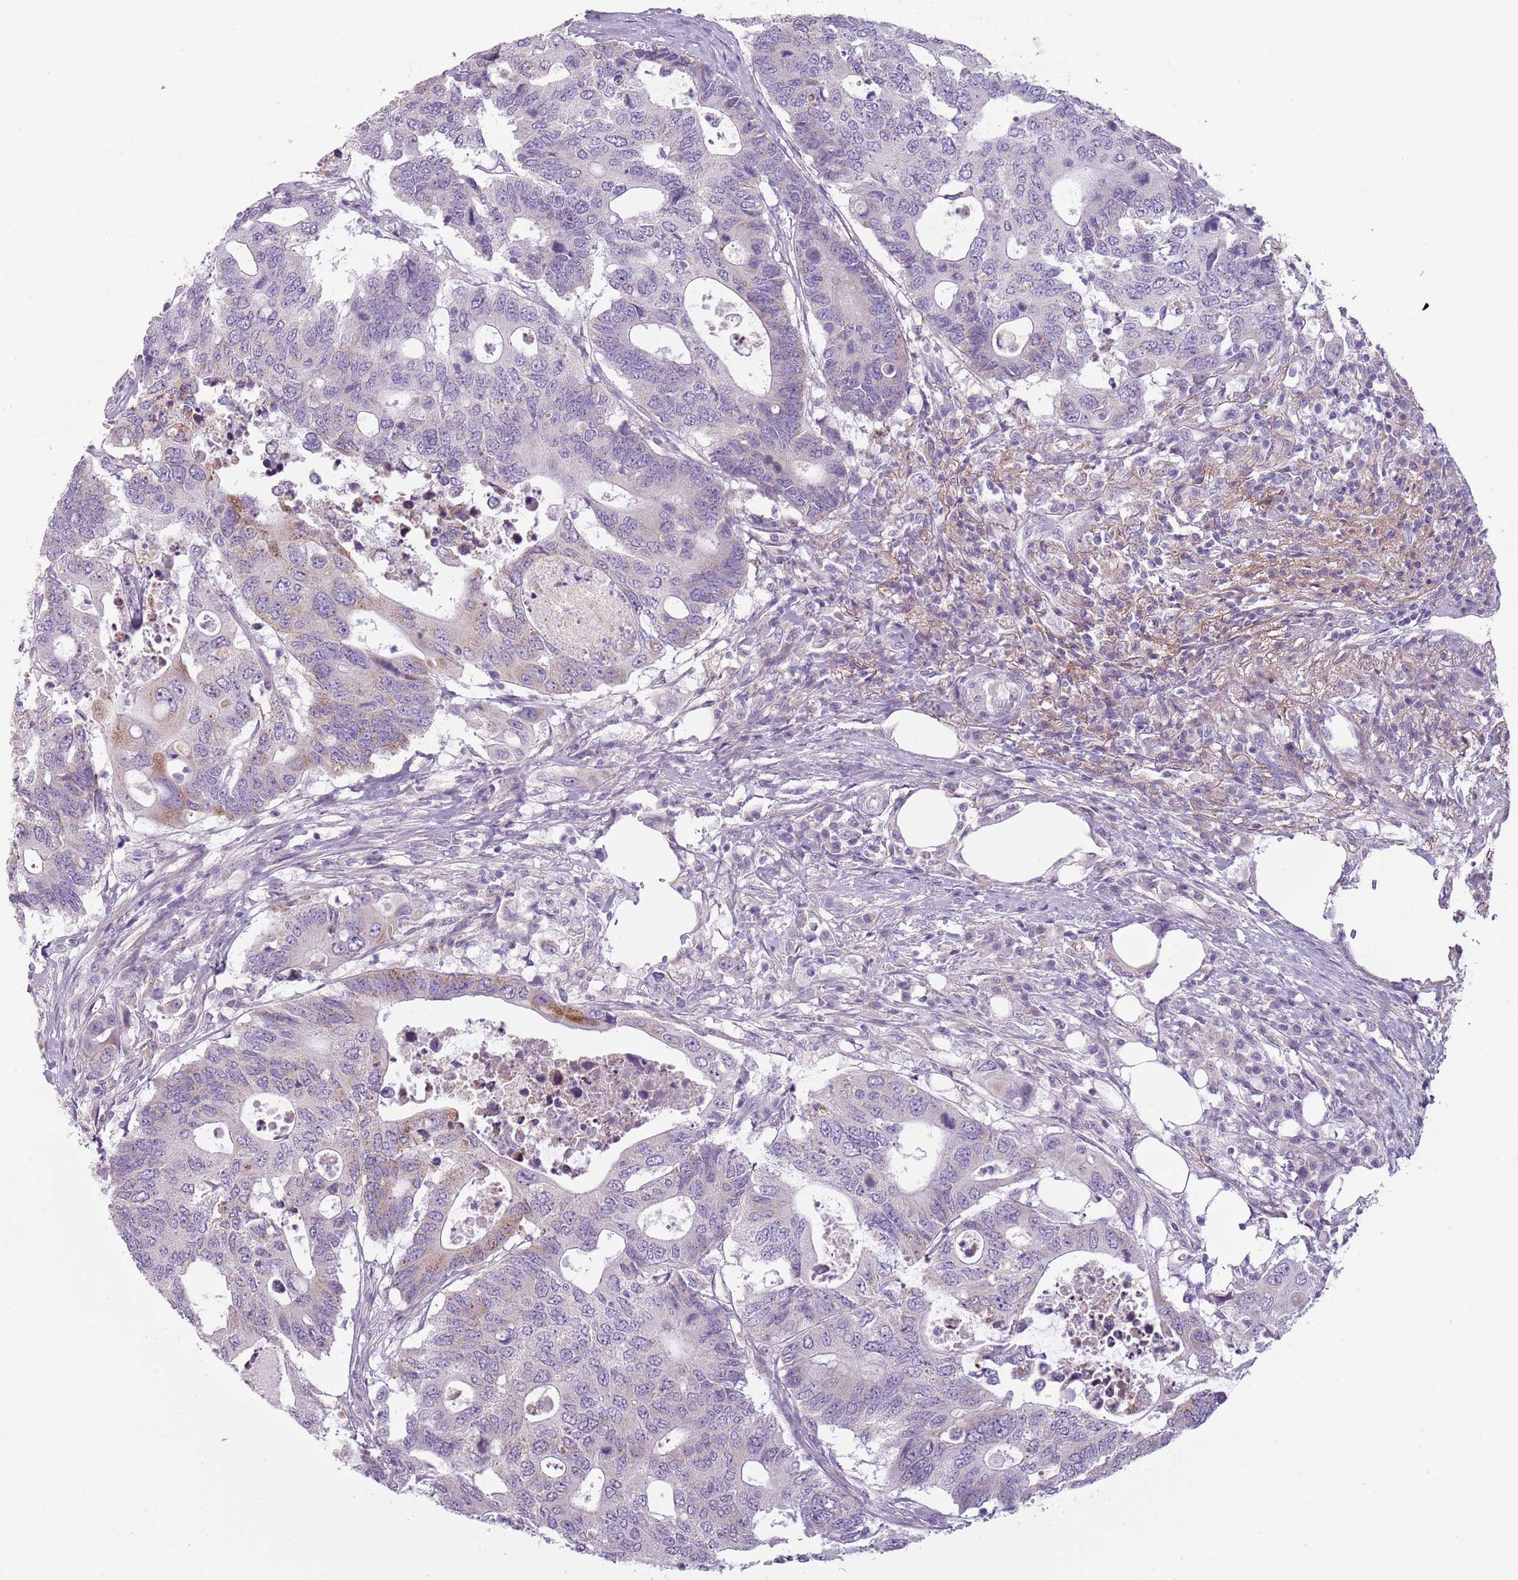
{"staining": {"intensity": "moderate", "quantity": "<25%", "location": "cytoplasmic/membranous"}, "tissue": "colorectal cancer", "cell_type": "Tumor cells", "image_type": "cancer", "snomed": [{"axis": "morphology", "description": "Adenocarcinoma, NOS"}, {"axis": "topography", "description": "Colon"}], "caption": "Immunohistochemical staining of colorectal cancer shows low levels of moderate cytoplasmic/membranous protein expression in approximately <25% of tumor cells. Nuclei are stained in blue.", "gene": "MEGF8", "patient": {"sex": "male", "age": 71}}